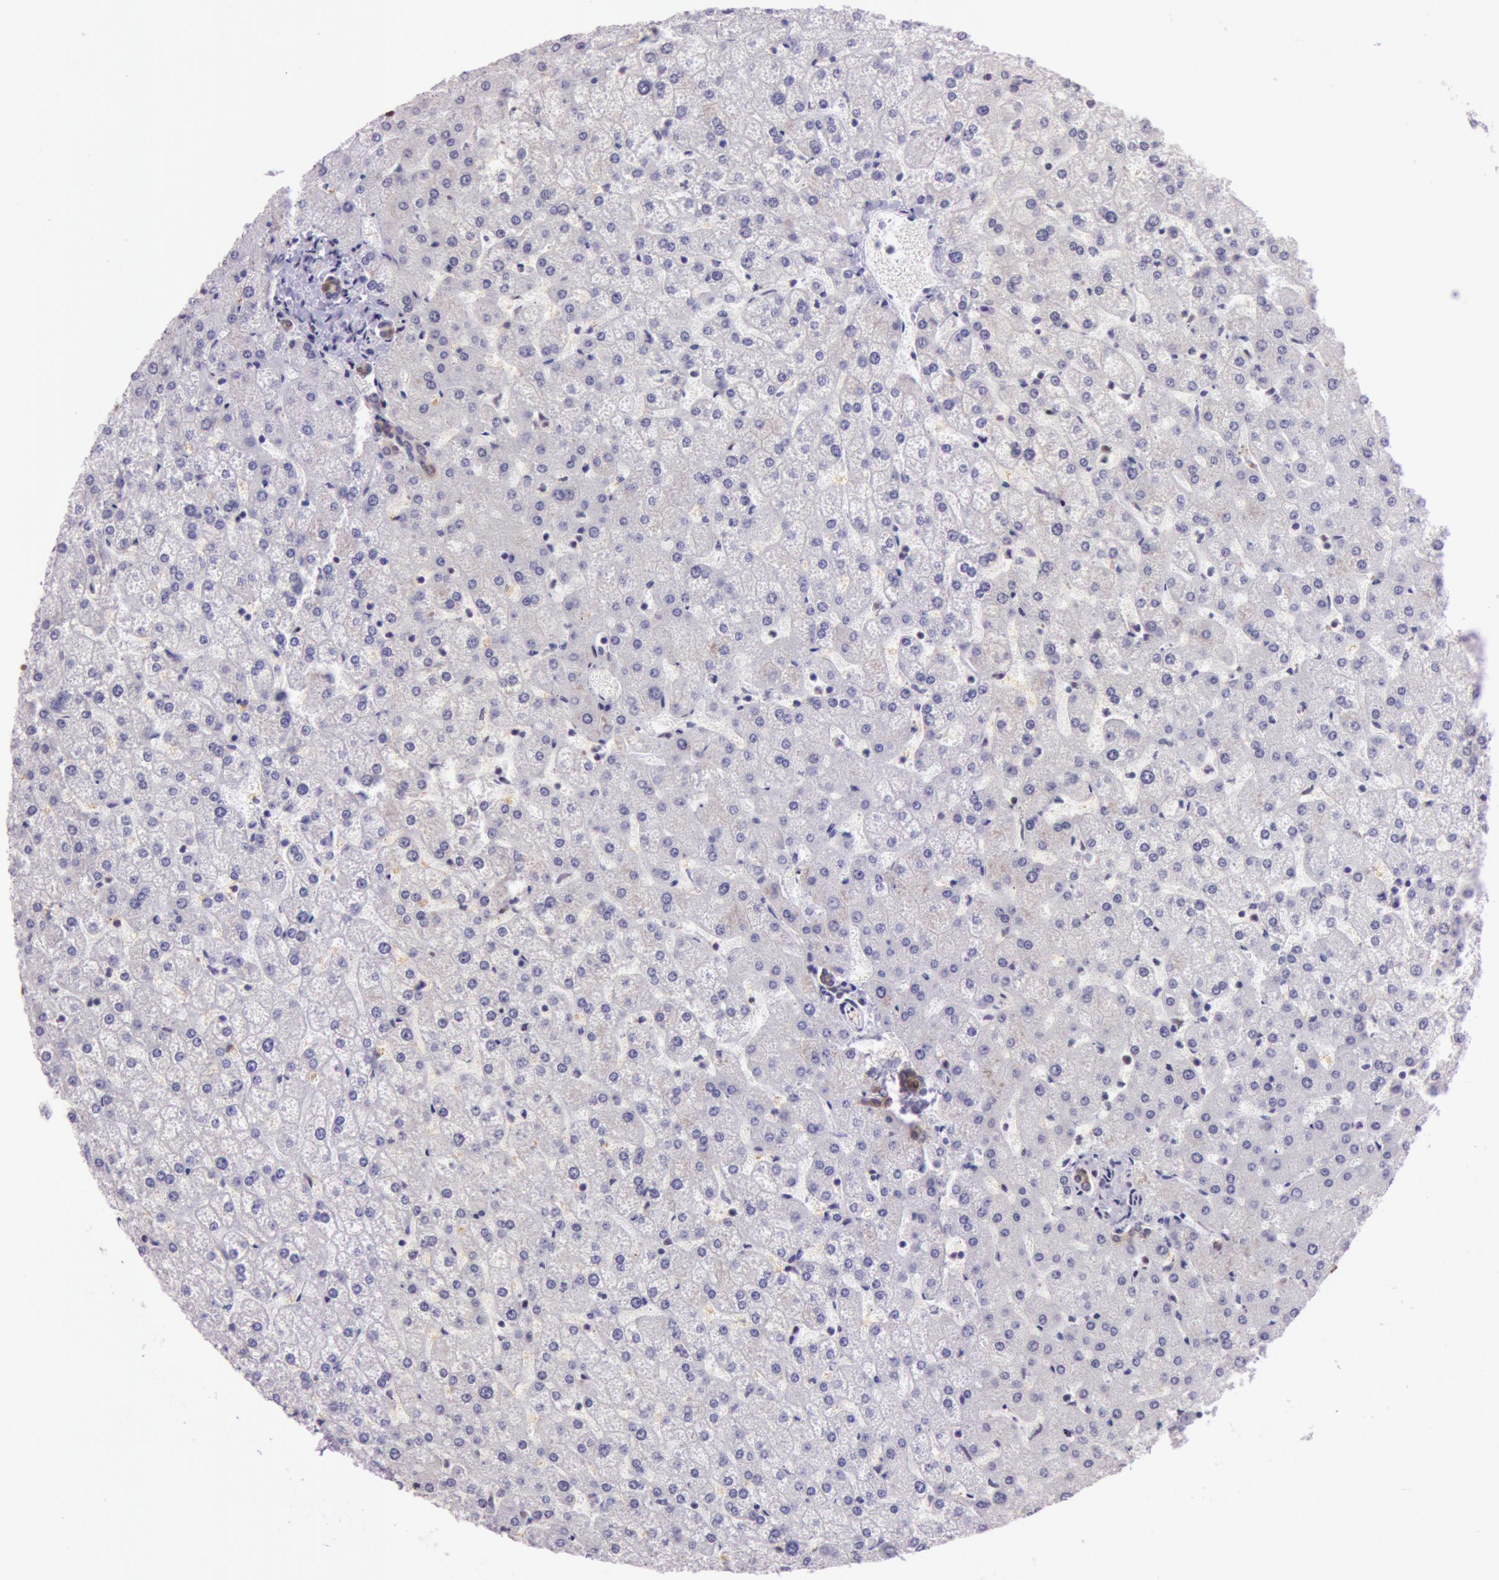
{"staining": {"intensity": "moderate", "quantity": ">75%", "location": "cytoplasmic/membranous"}, "tissue": "liver", "cell_type": "Cholangiocytes", "image_type": "normal", "snomed": [{"axis": "morphology", "description": "Normal tissue, NOS"}, {"axis": "topography", "description": "Liver"}], "caption": "DAB (3,3'-diaminobenzidine) immunohistochemical staining of benign liver shows moderate cytoplasmic/membranous protein positivity in about >75% of cholangiocytes.", "gene": "NBN", "patient": {"sex": "female", "age": 32}}